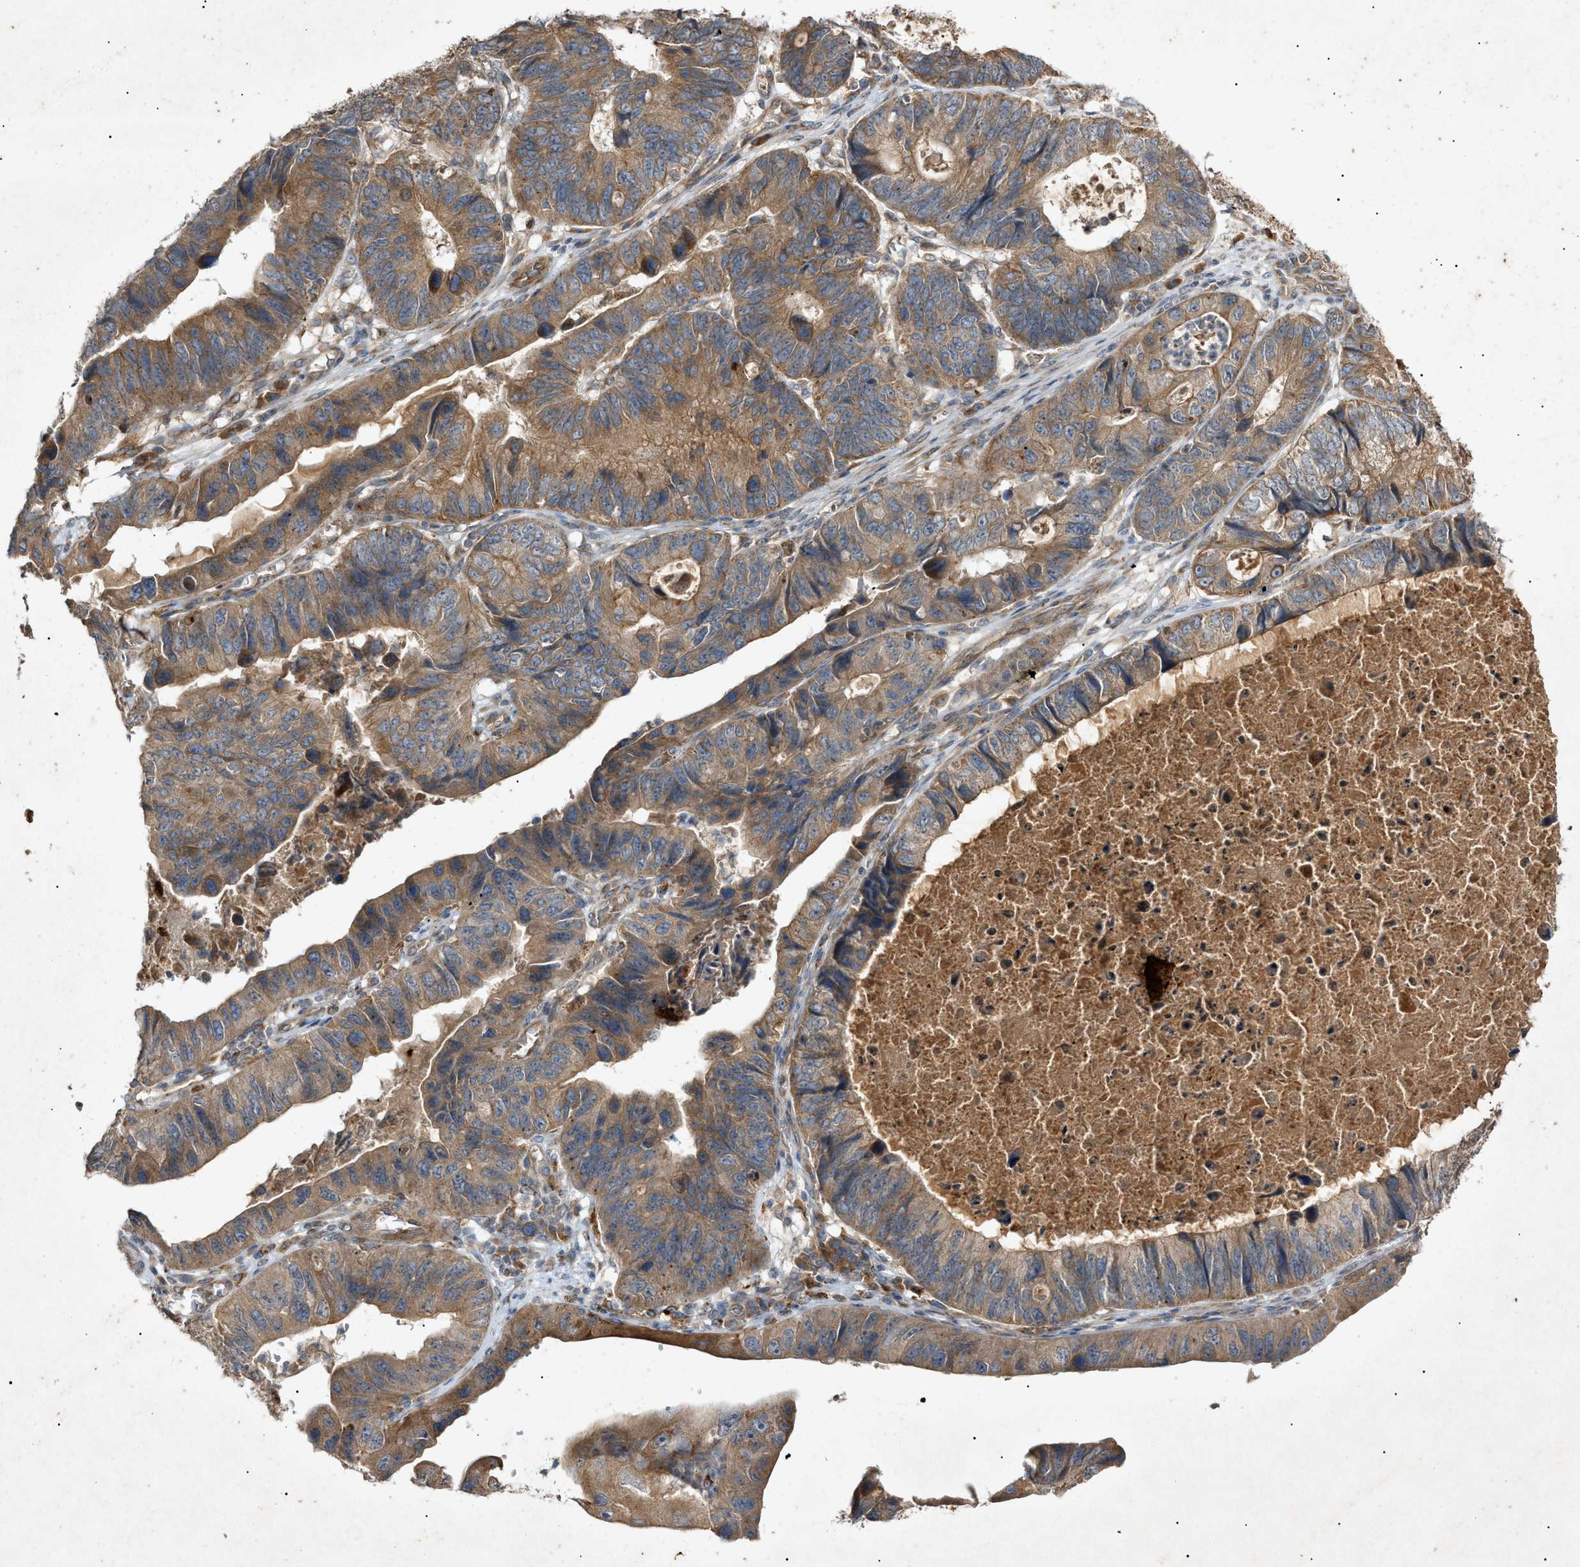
{"staining": {"intensity": "moderate", "quantity": ">75%", "location": "cytoplasmic/membranous"}, "tissue": "stomach cancer", "cell_type": "Tumor cells", "image_type": "cancer", "snomed": [{"axis": "morphology", "description": "Adenocarcinoma, NOS"}, {"axis": "topography", "description": "Stomach"}], "caption": "A brown stain highlights moderate cytoplasmic/membranous expression of a protein in stomach cancer tumor cells.", "gene": "MTCH1", "patient": {"sex": "male", "age": 59}}